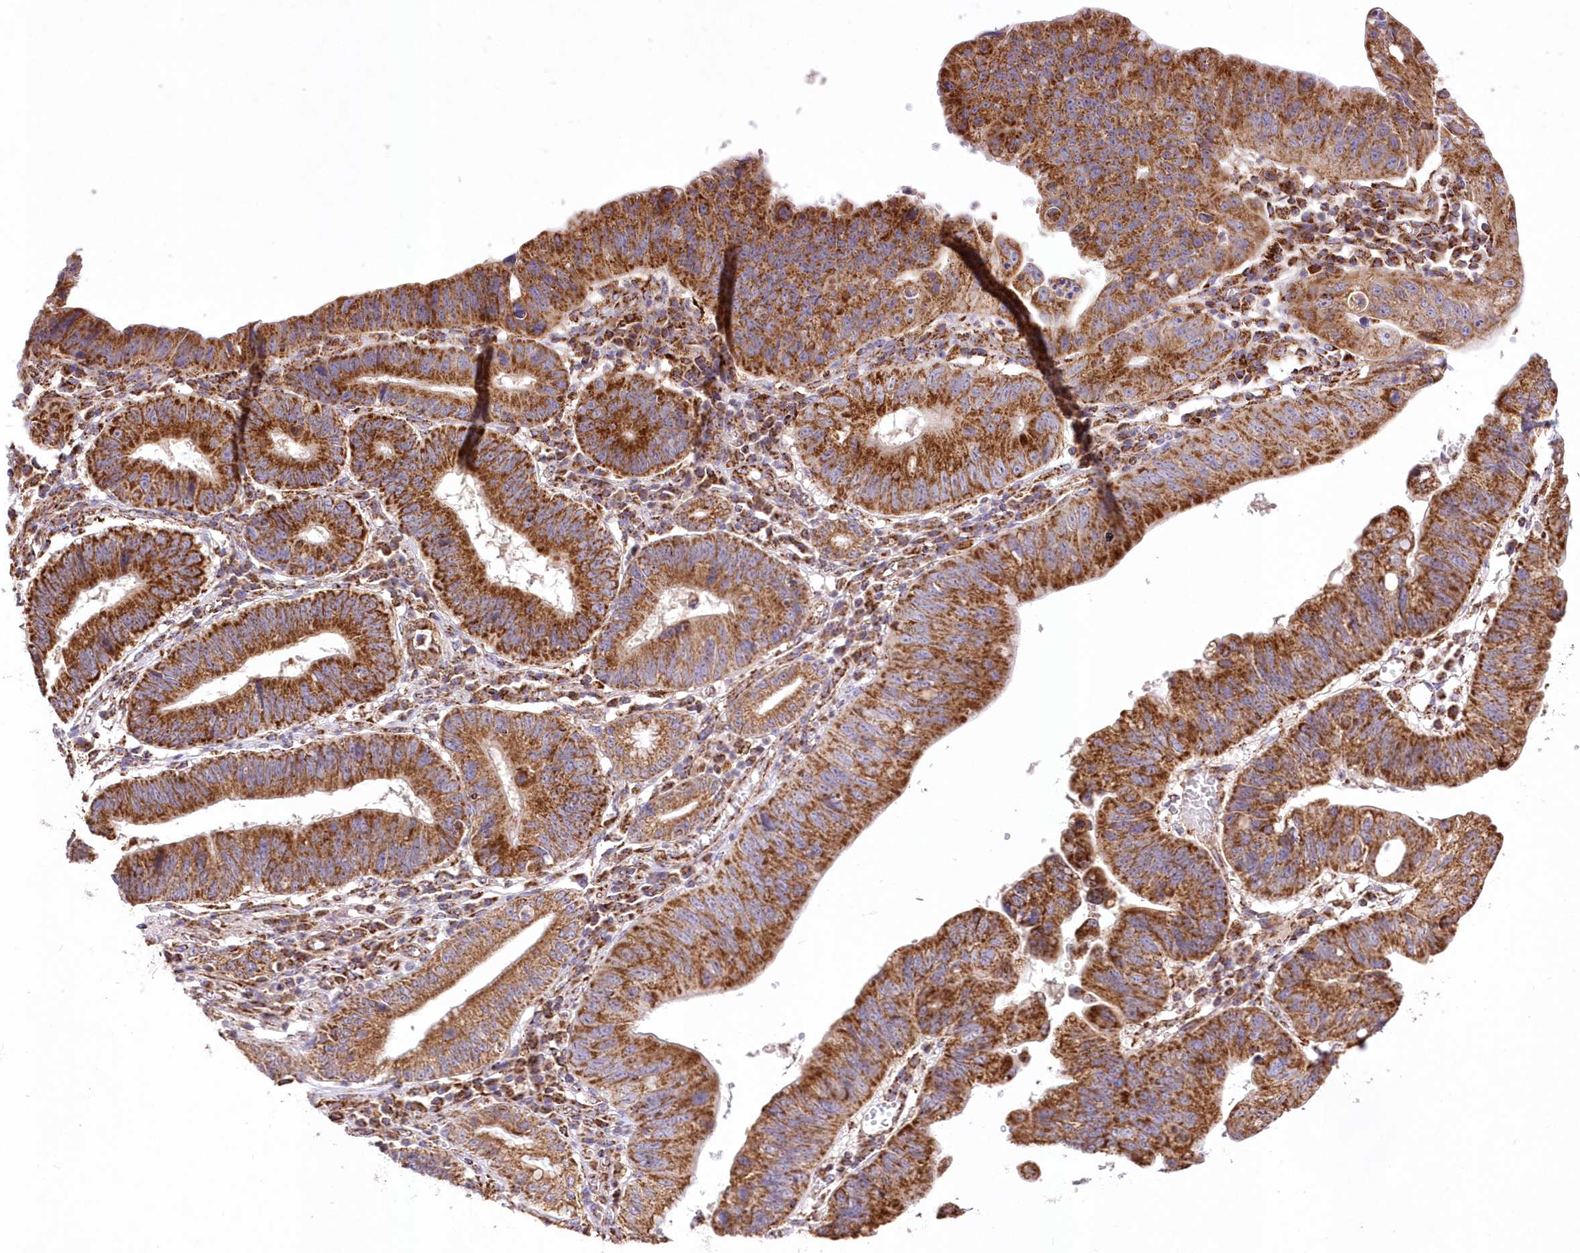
{"staining": {"intensity": "strong", "quantity": ">75%", "location": "cytoplasmic/membranous"}, "tissue": "stomach cancer", "cell_type": "Tumor cells", "image_type": "cancer", "snomed": [{"axis": "morphology", "description": "Adenocarcinoma, NOS"}, {"axis": "topography", "description": "Stomach"}], "caption": "Stomach cancer was stained to show a protein in brown. There is high levels of strong cytoplasmic/membranous positivity in about >75% of tumor cells.", "gene": "ASNSD1", "patient": {"sex": "male", "age": 59}}